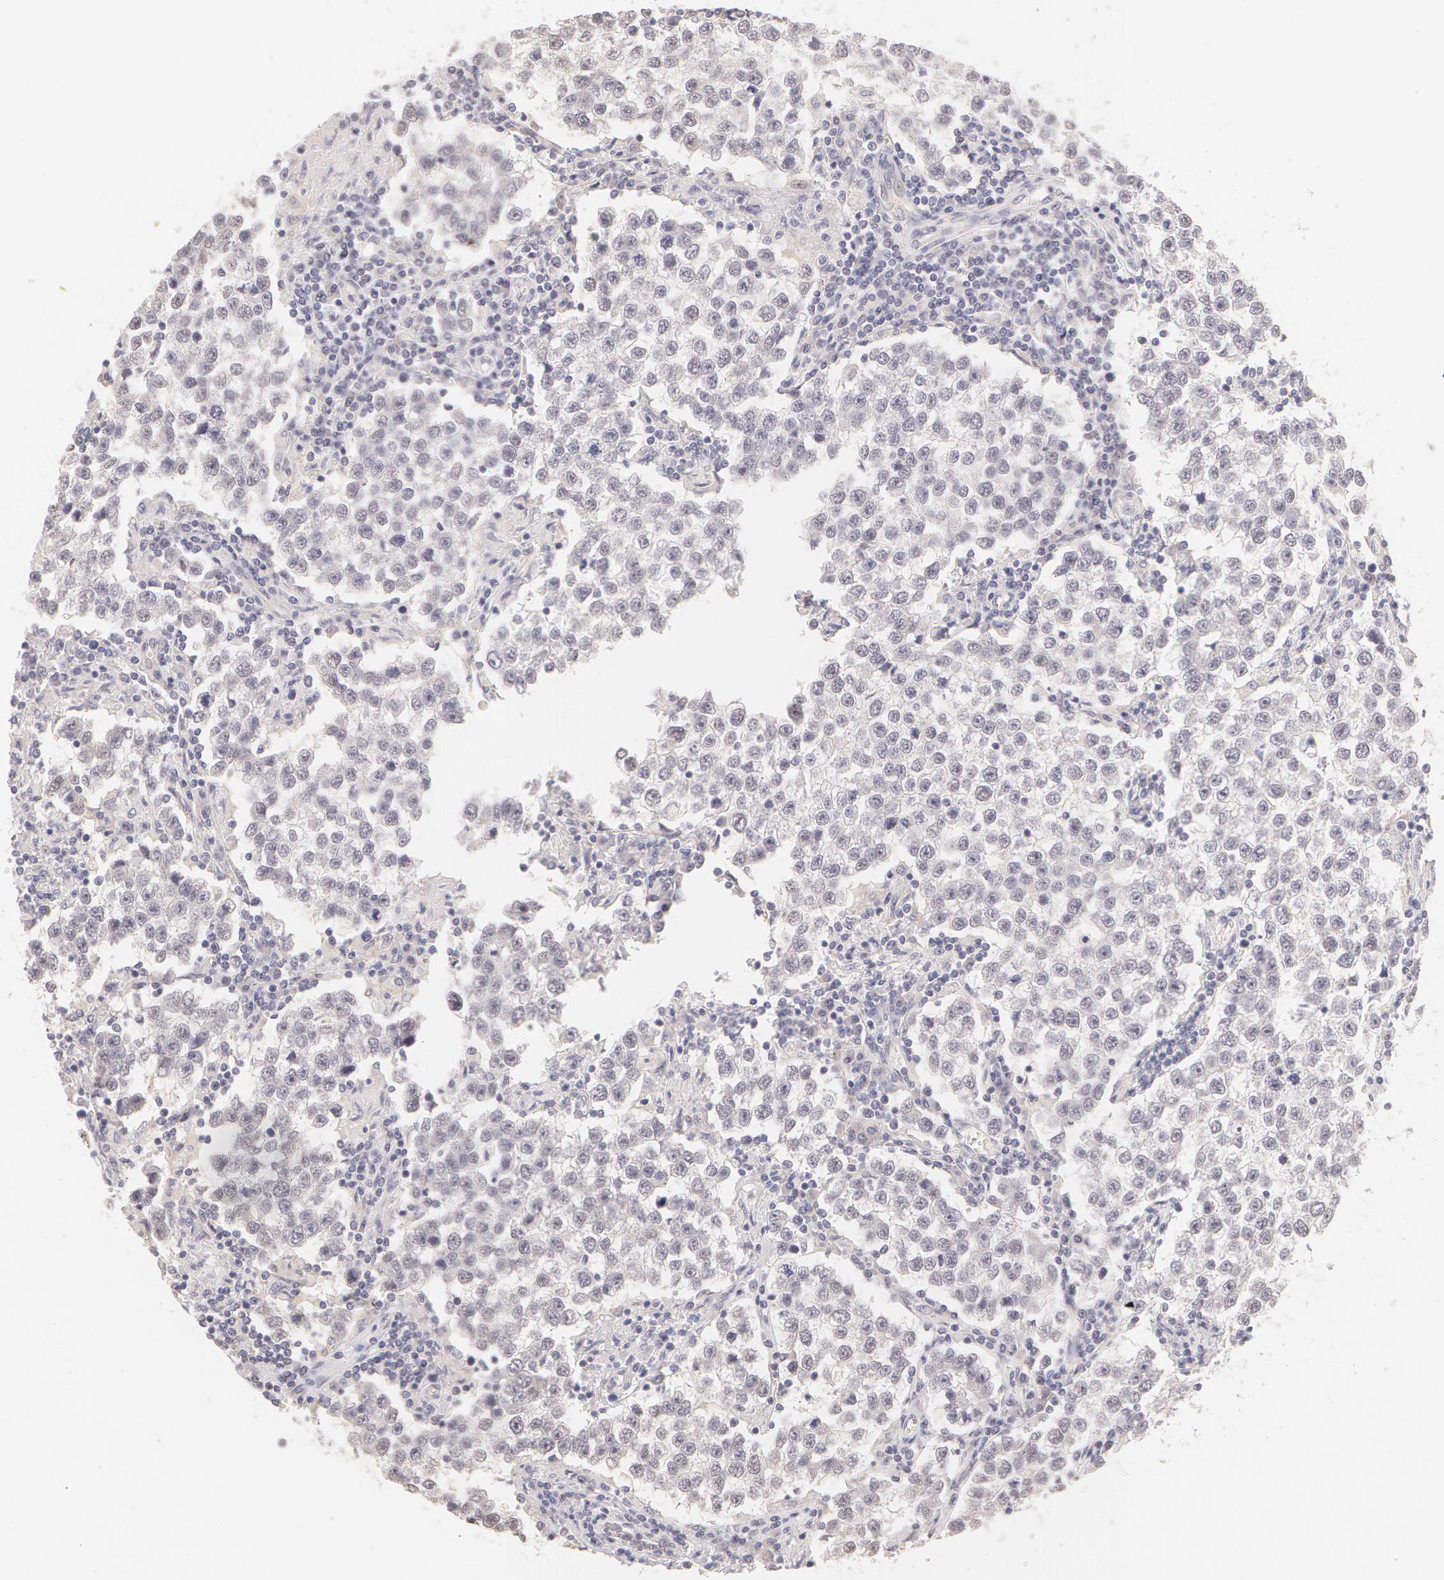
{"staining": {"intensity": "negative", "quantity": "none", "location": "none"}, "tissue": "testis cancer", "cell_type": "Tumor cells", "image_type": "cancer", "snomed": [{"axis": "morphology", "description": "Seminoma, NOS"}, {"axis": "topography", "description": "Testis"}], "caption": "There is no significant positivity in tumor cells of testis seminoma.", "gene": "ZNF597", "patient": {"sex": "male", "age": 36}}